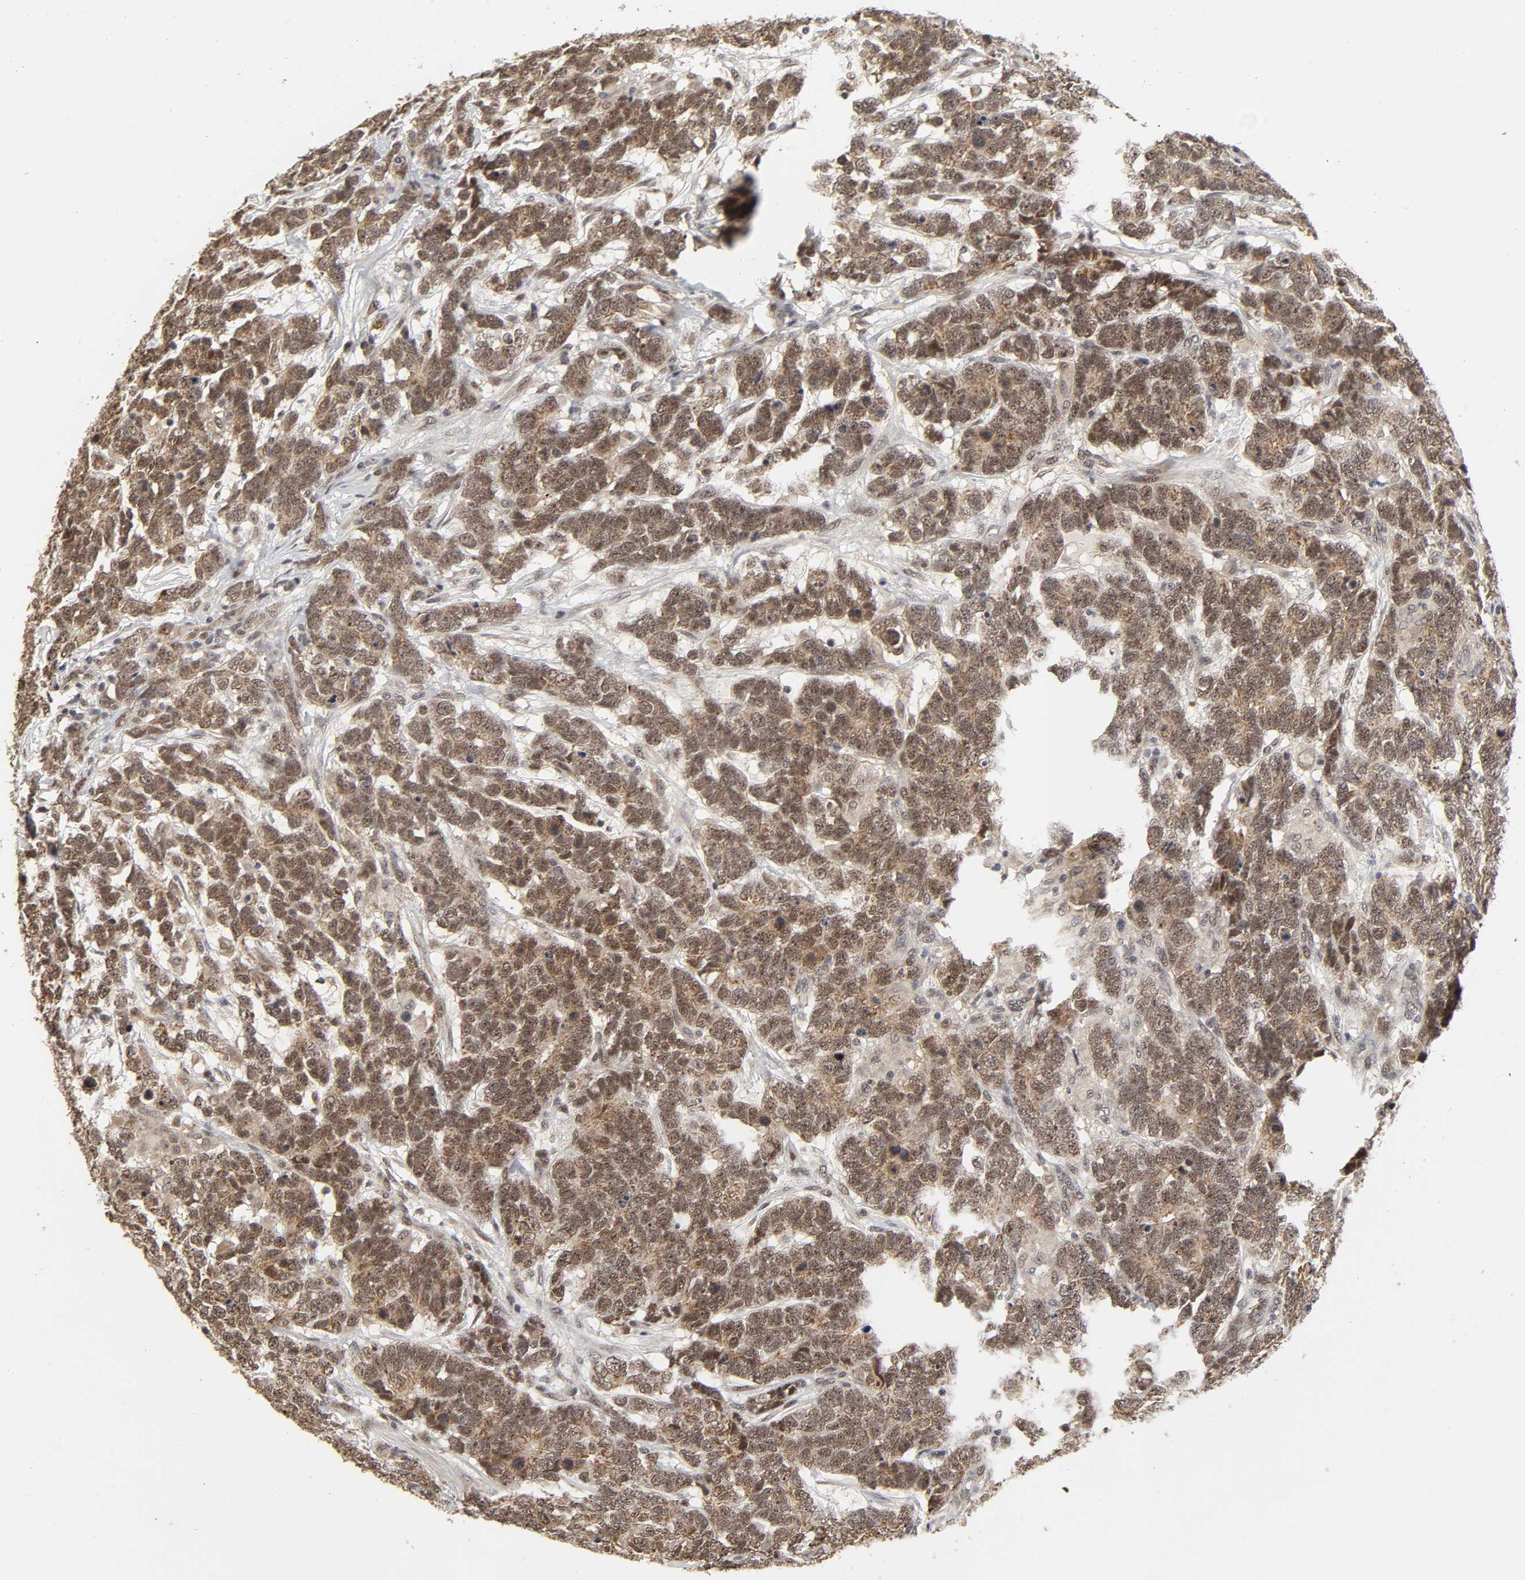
{"staining": {"intensity": "moderate", "quantity": ">75%", "location": "nuclear"}, "tissue": "testis cancer", "cell_type": "Tumor cells", "image_type": "cancer", "snomed": [{"axis": "morphology", "description": "Carcinoma, Embryonal, NOS"}, {"axis": "topography", "description": "Testis"}], "caption": "The immunohistochemical stain highlights moderate nuclear positivity in tumor cells of testis embryonal carcinoma tissue. Ihc stains the protein of interest in brown and the nuclei are stained blue.", "gene": "ZKSCAN8", "patient": {"sex": "male", "age": 26}}